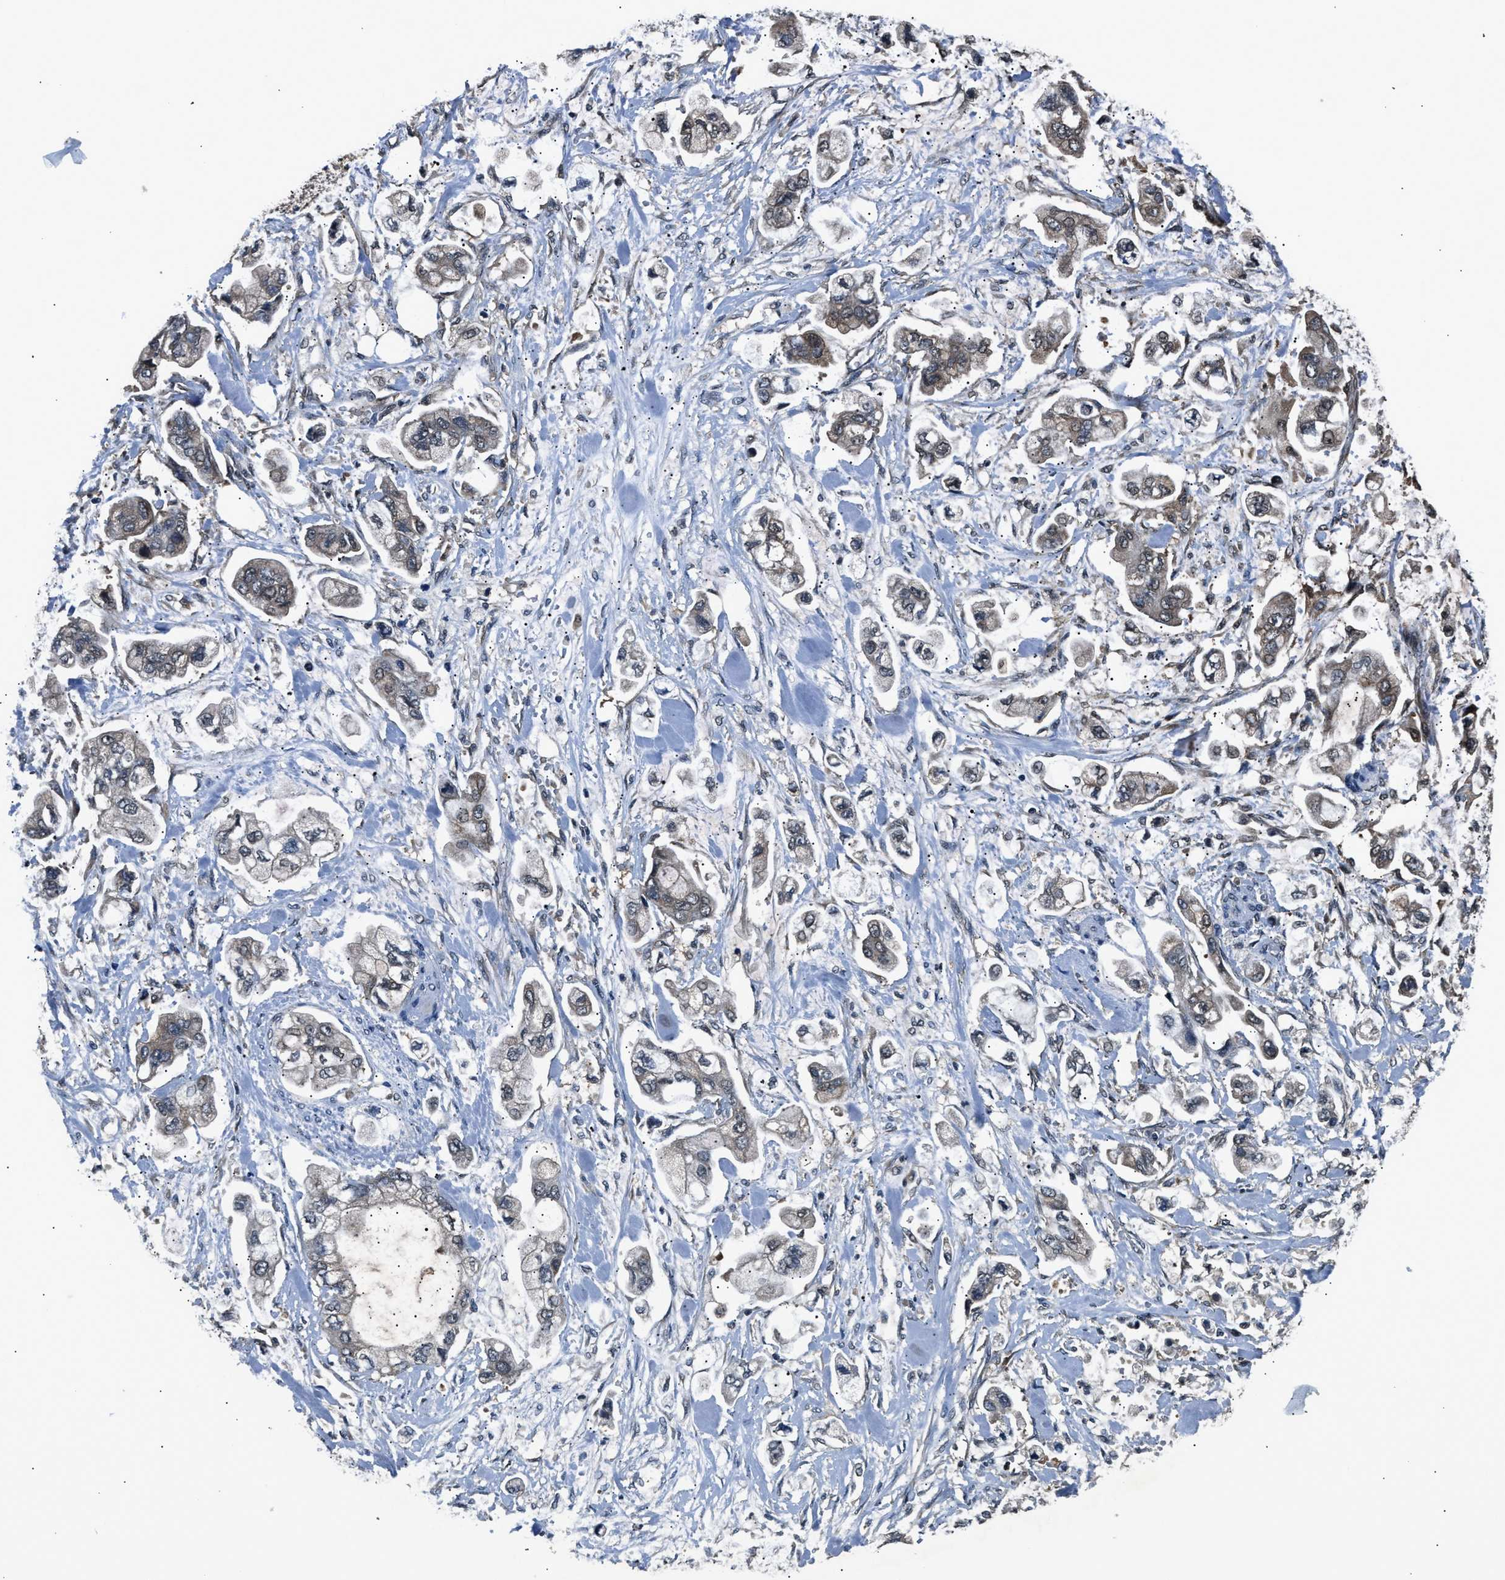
{"staining": {"intensity": "weak", "quantity": "25%-75%", "location": "cytoplasmic/membranous"}, "tissue": "stomach cancer", "cell_type": "Tumor cells", "image_type": "cancer", "snomed": [{"axis": "morphology", "description": "Adenocarcinoma, NOS"}, {"axis": "topography", "description": "Stomach"}], "caption": "DAB immunohistochemical staining of stomach cancer (adenocarcinoma) displays weak cytoplasmic/membranous protein positivity in about 25%-75% of tumor cells.", "gene": "TP53I3", "patient": {"sex": "male", "age": 62}}